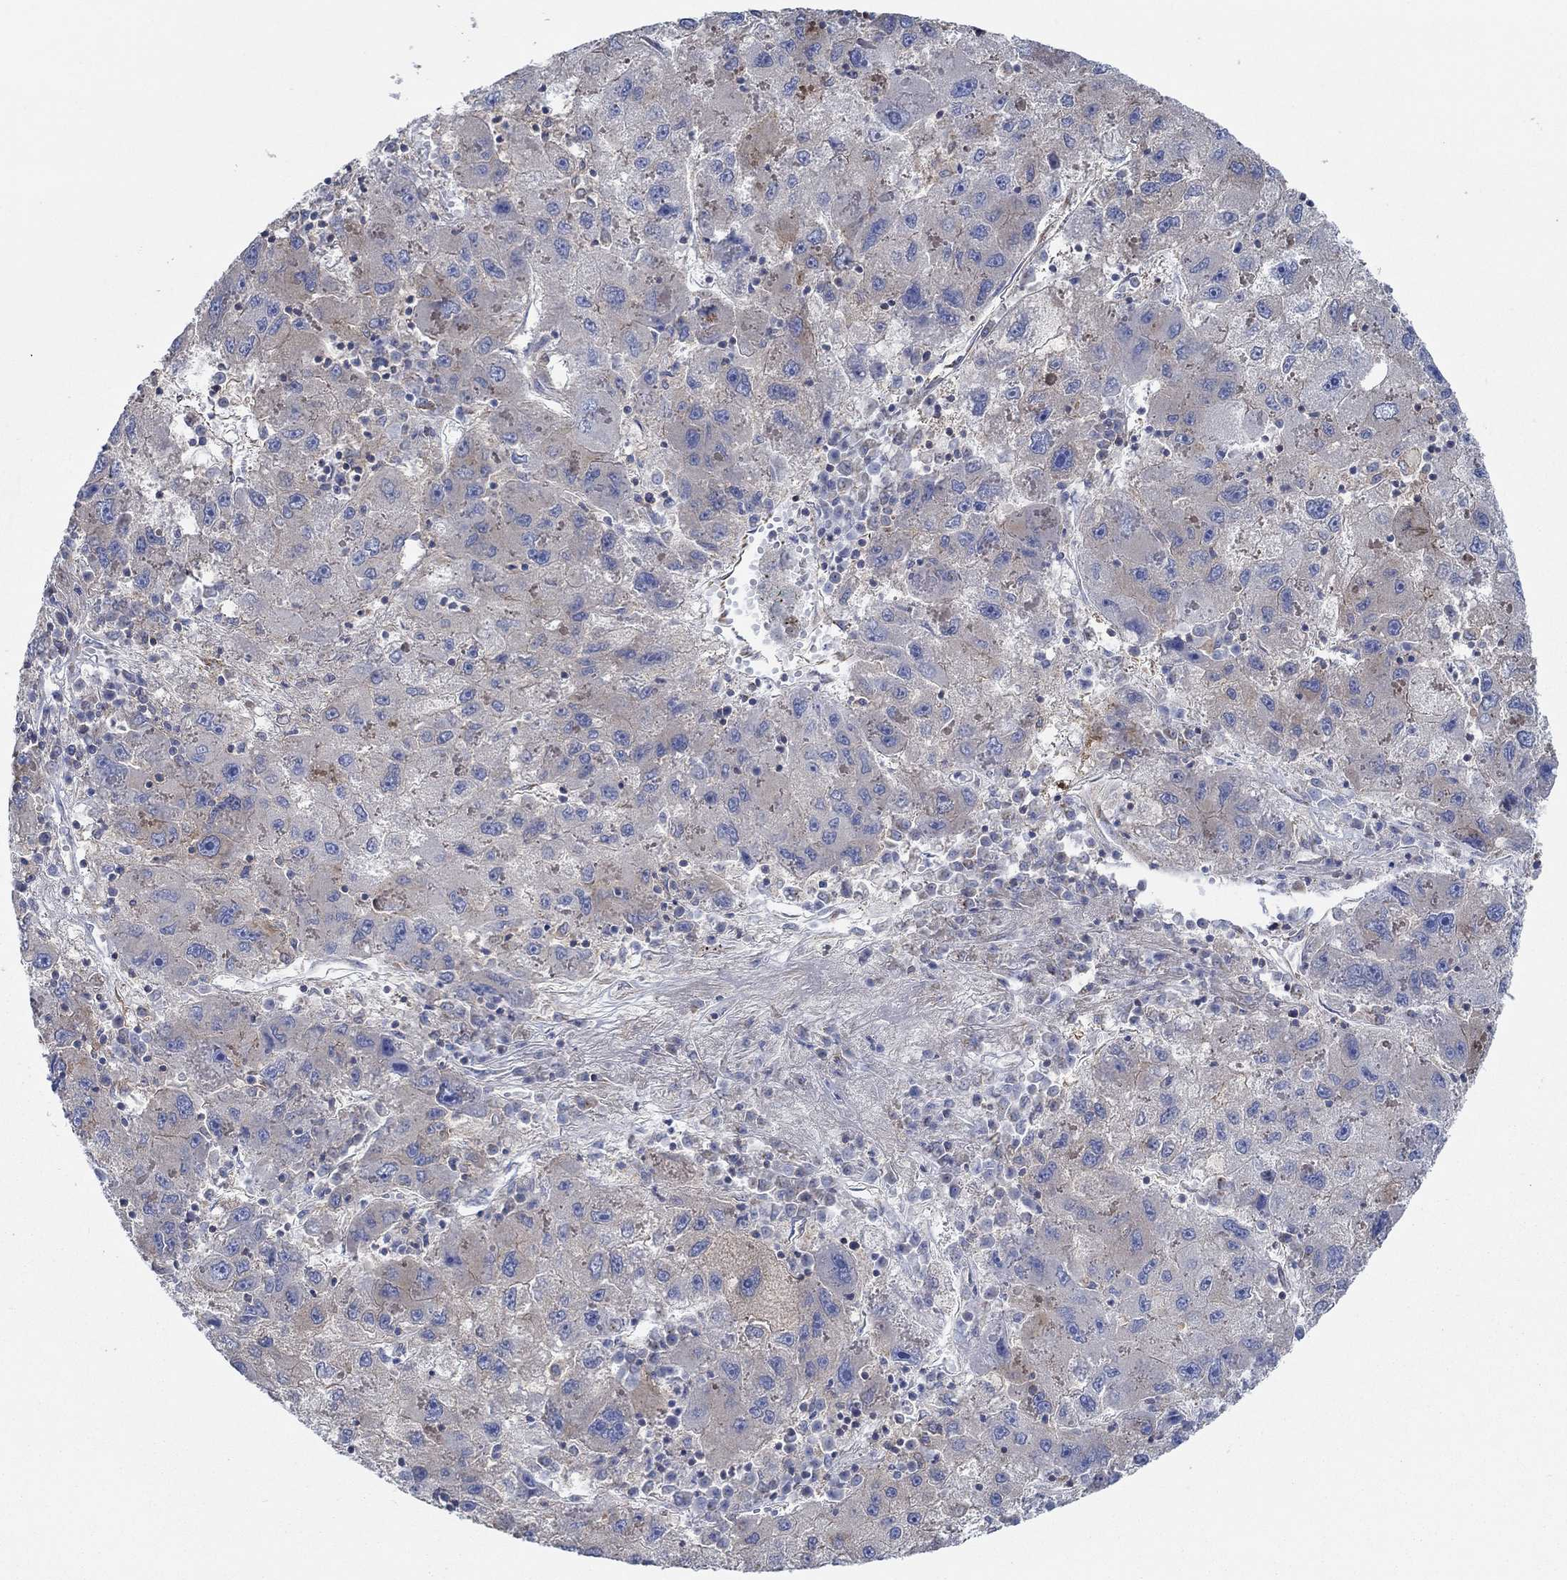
{"staining": {"intensity": "negative", "quantity": "none", "location": "none"}, "tissue": "liver cancer", "cell_type": "Tumor cells", "image_type": "cancer", "snomed": [{"axis": "morphology", "description": "Carcinoma, Hepatocellular, NOS"}, {"axis": "topography", "description": "Liver"}], "caption": "Tumor cells show no significant protein expression in liver cancer.", "gene": "SPAG9", "patient": {"sex": "male", "age": 75}}